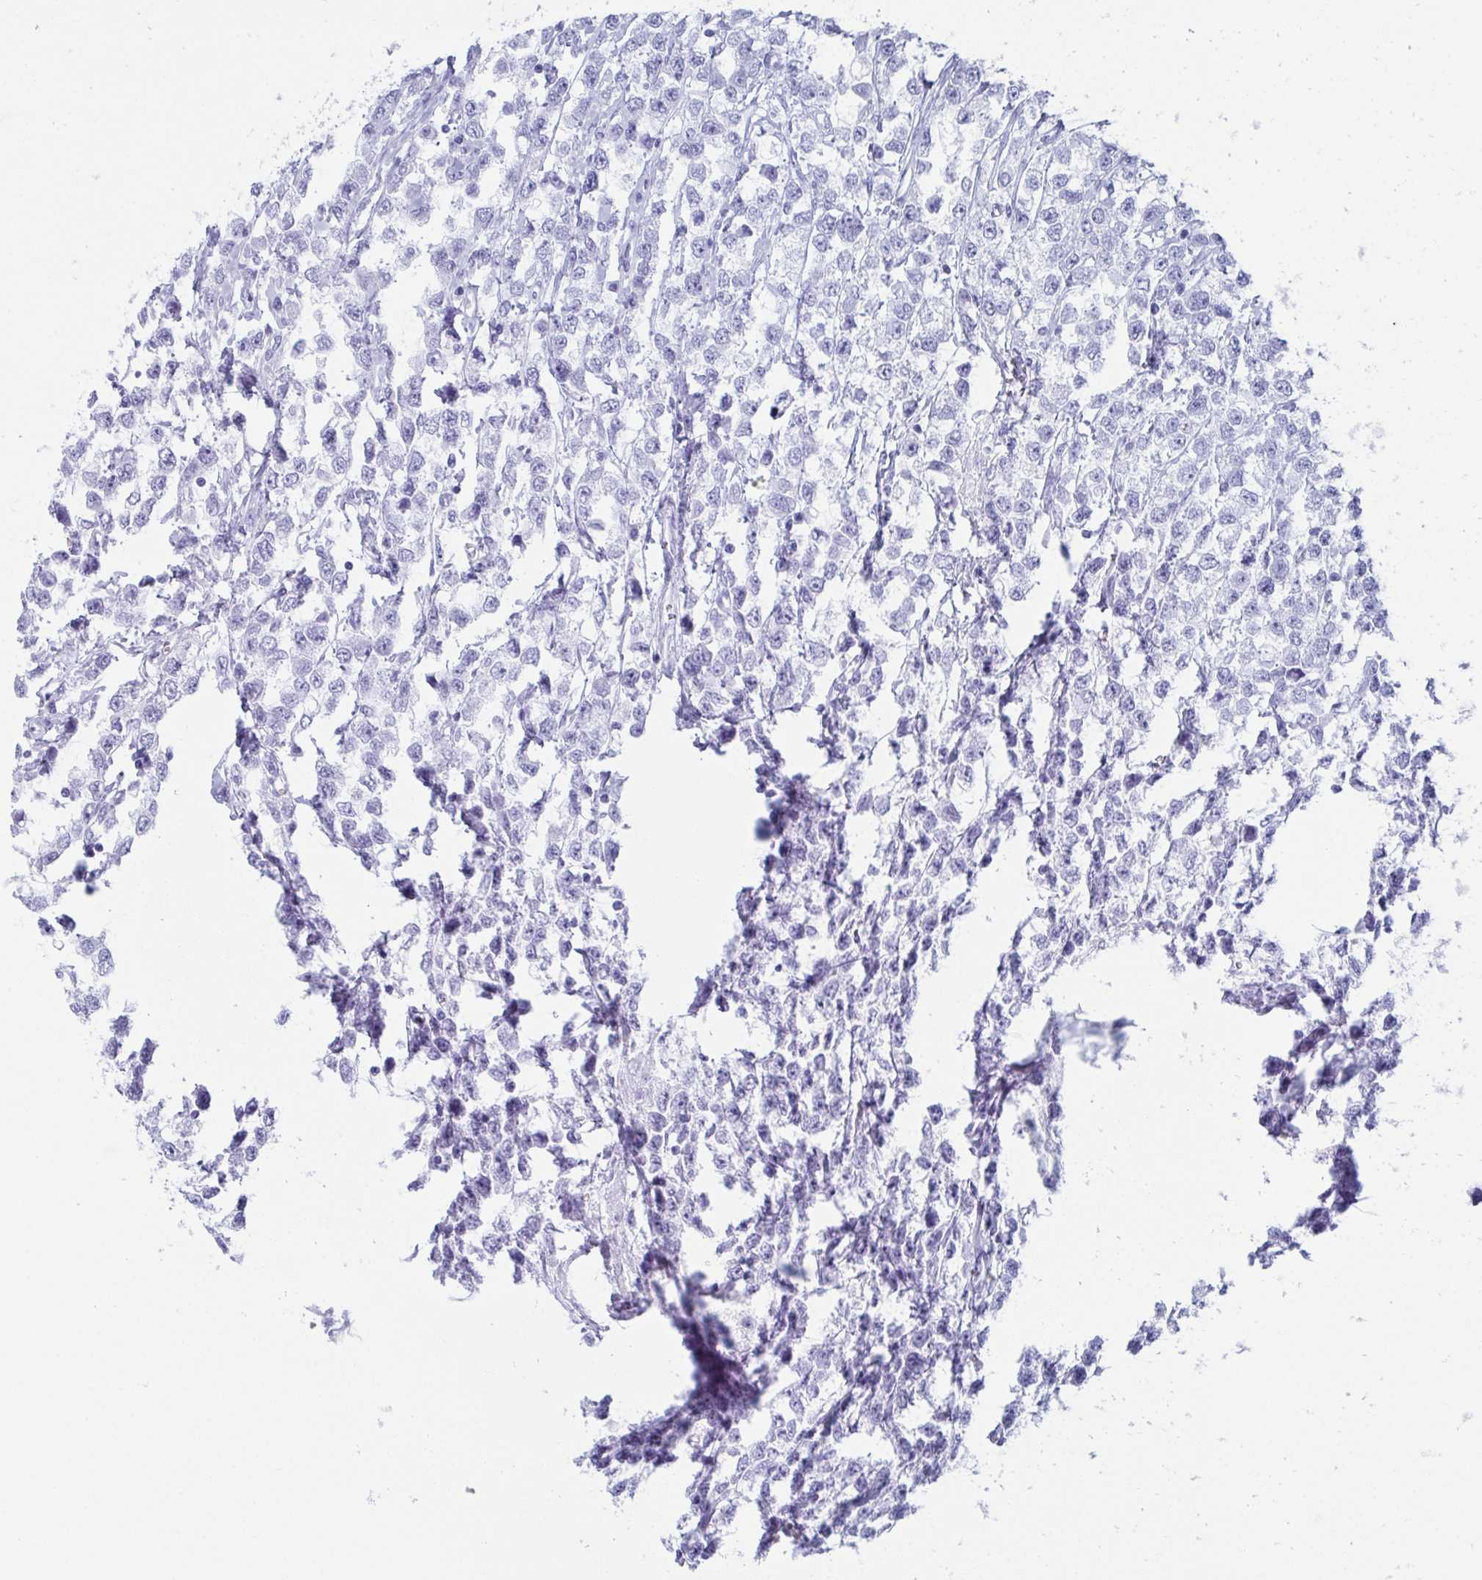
{"staining": {"intensity": "negative", "quantity": "none", "location": "none"}, "tissue": "testis cancer", "cell_type": "Tumor cells", "image_type": "cancer", "snomed": [{"axis": "morphology", "description": "Seminoma, NOS"}, {"axis": "topography", "description": "Testis"}], "caption": "A photomicrograph of testis seminoma stained for a protein exhibits no brown staining in tumor cells. The staining was performed using DAB to visualize the protein expression in brown, while the nuclei were stained in blue with hematoxylin (Magnification: 20x).", "gene": "LYRM2", "patient": {"sex": "male", "age": 34}}